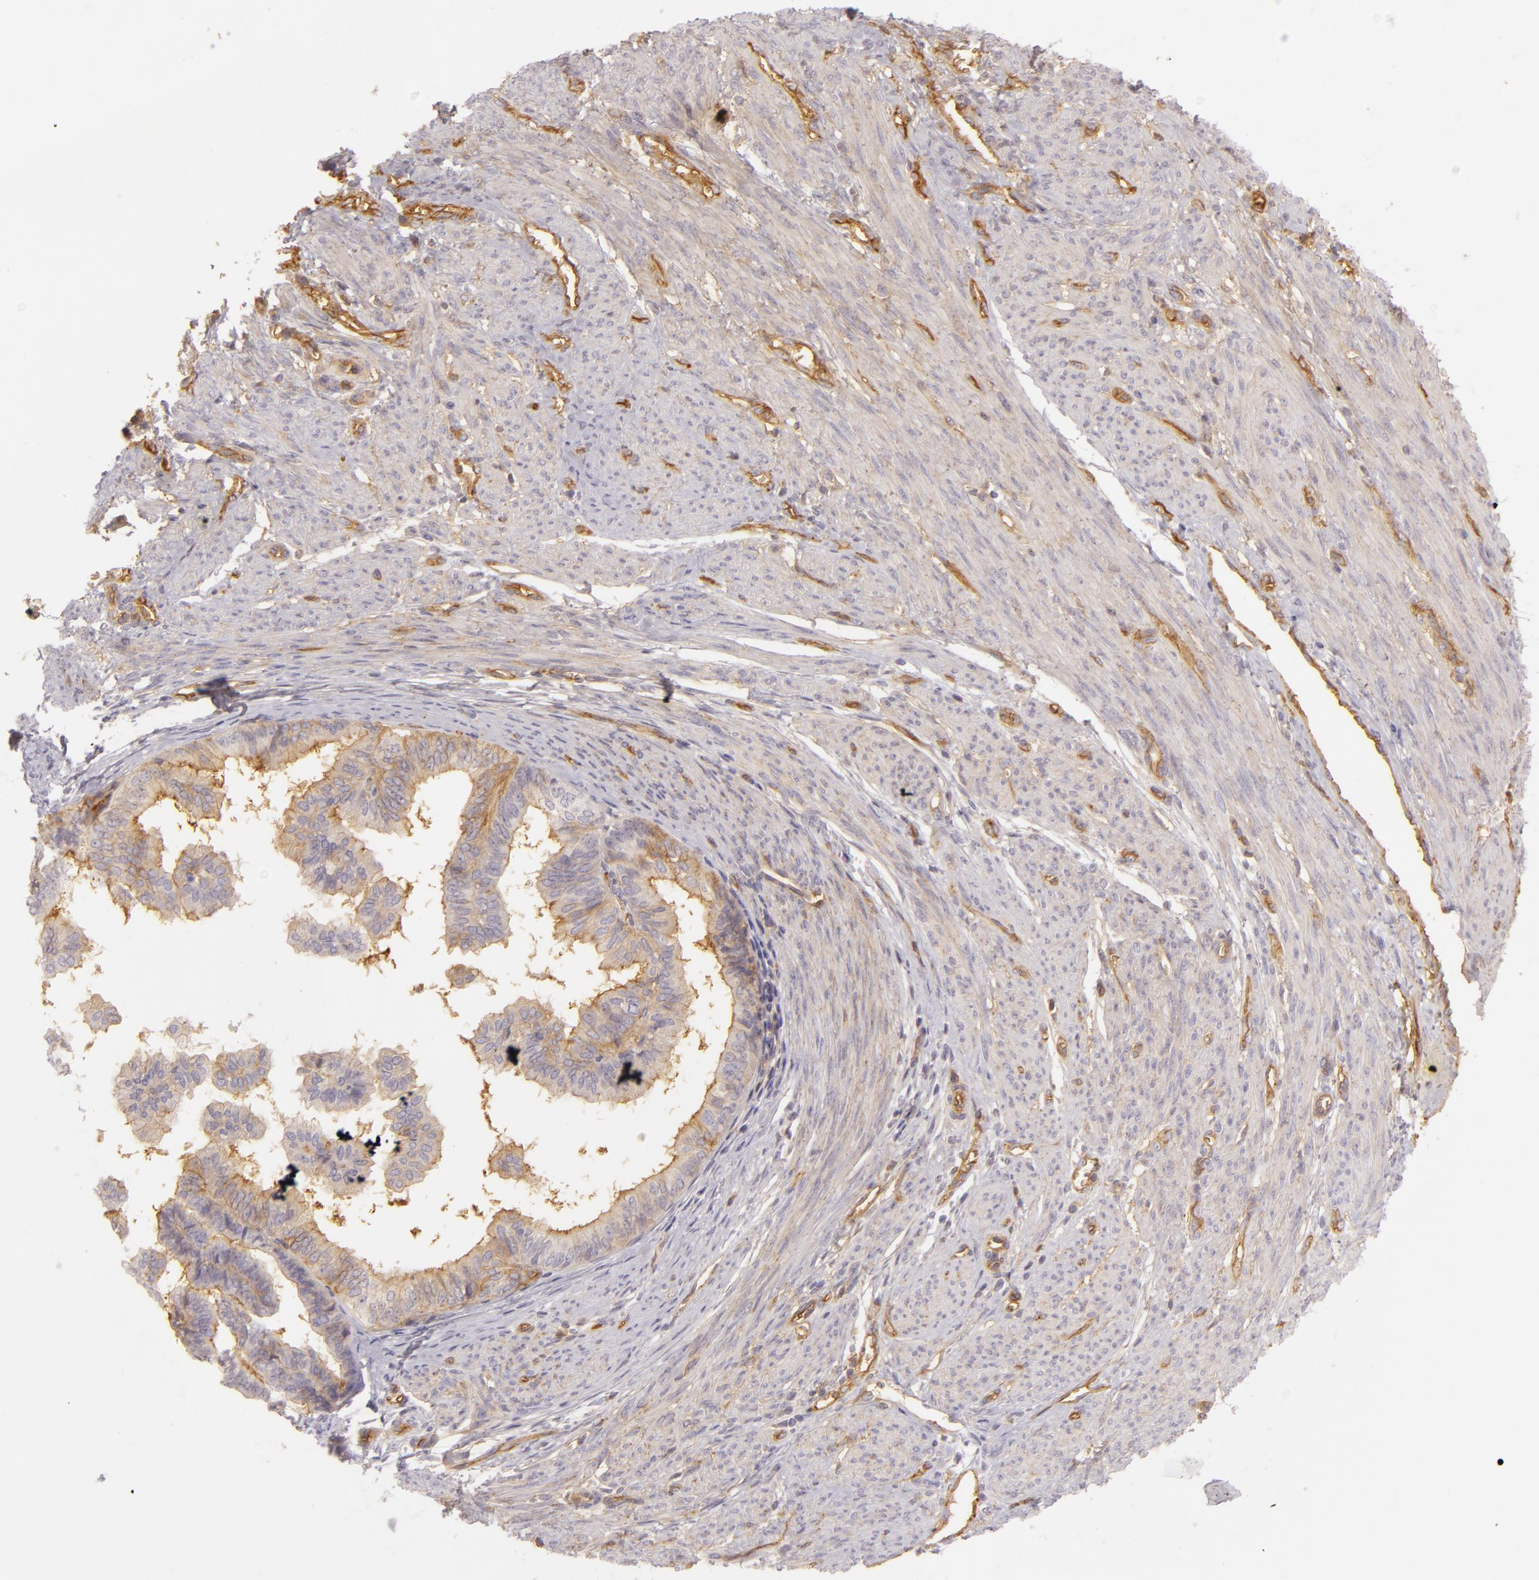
{"staining": {"intensity": "weak", "quantity": ">75%", "location": "cytoplasmic/membranous"}, "tissue": "endometrial cancer", "cell_type": "Tumor cells", "image_type": "cancer", "snomed": [{"axis": "morphology", "description": "Adenocarcinoma, NOS"}, {"axis": "topography", "description": "Endometrium"}], "caption": "This is an image of IHC staining of endometrial cancer (adenocarcinoma), which shows weak staining in the cytoplasmic/membranous of tumor cells.", "gene": "CD59", "patient": {"sex": "female", "age": 75}}